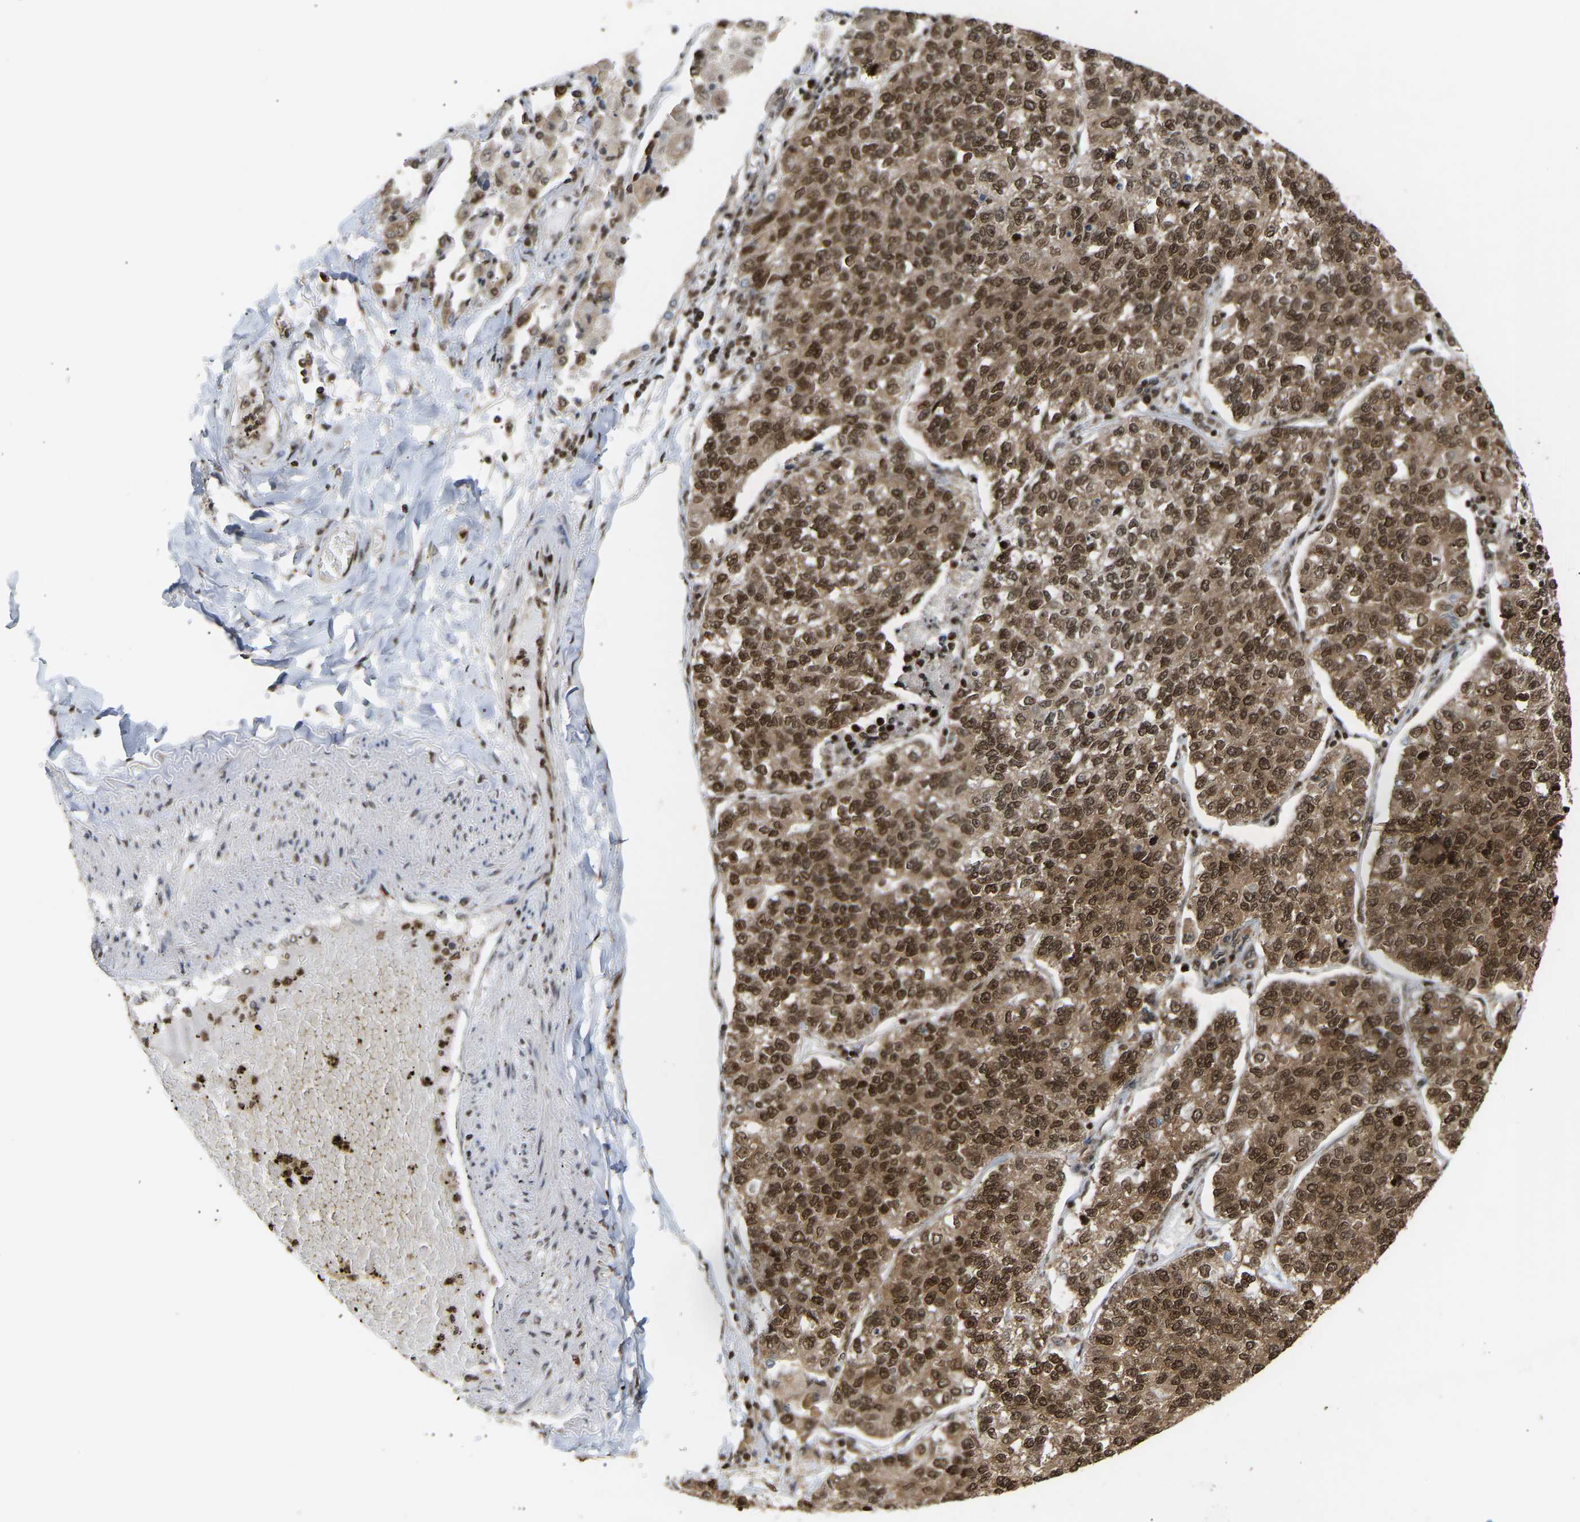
{"staining": {"intensity": "moderate", "quantity": ">75%", "location": "cytoplasmic/membranous,nuclear"}, "tissue": "lung cancer", "cell_type": "Tumor cells", "image_type": "cancer", "snomed": [{"axis": "morphology", "description": "Adenocarcinoma, NOS"}, {"axis": "topography", "description": "Lung"}], "caption": "IHC staining of lung adenocarcinoma, which shows medium levels of moderate cytoplasmic/membranous and nuclear staining in about >75% of tumor cells indicating moderate cytoplasmic/membranous and nuclear protein expression. The staining was performed using DAB (brown) for protein detection and nuclei were counterstained in hematoxylin (blue).", "gene": "ALYREF", "patient": {"sex": "male", "age": 49}}